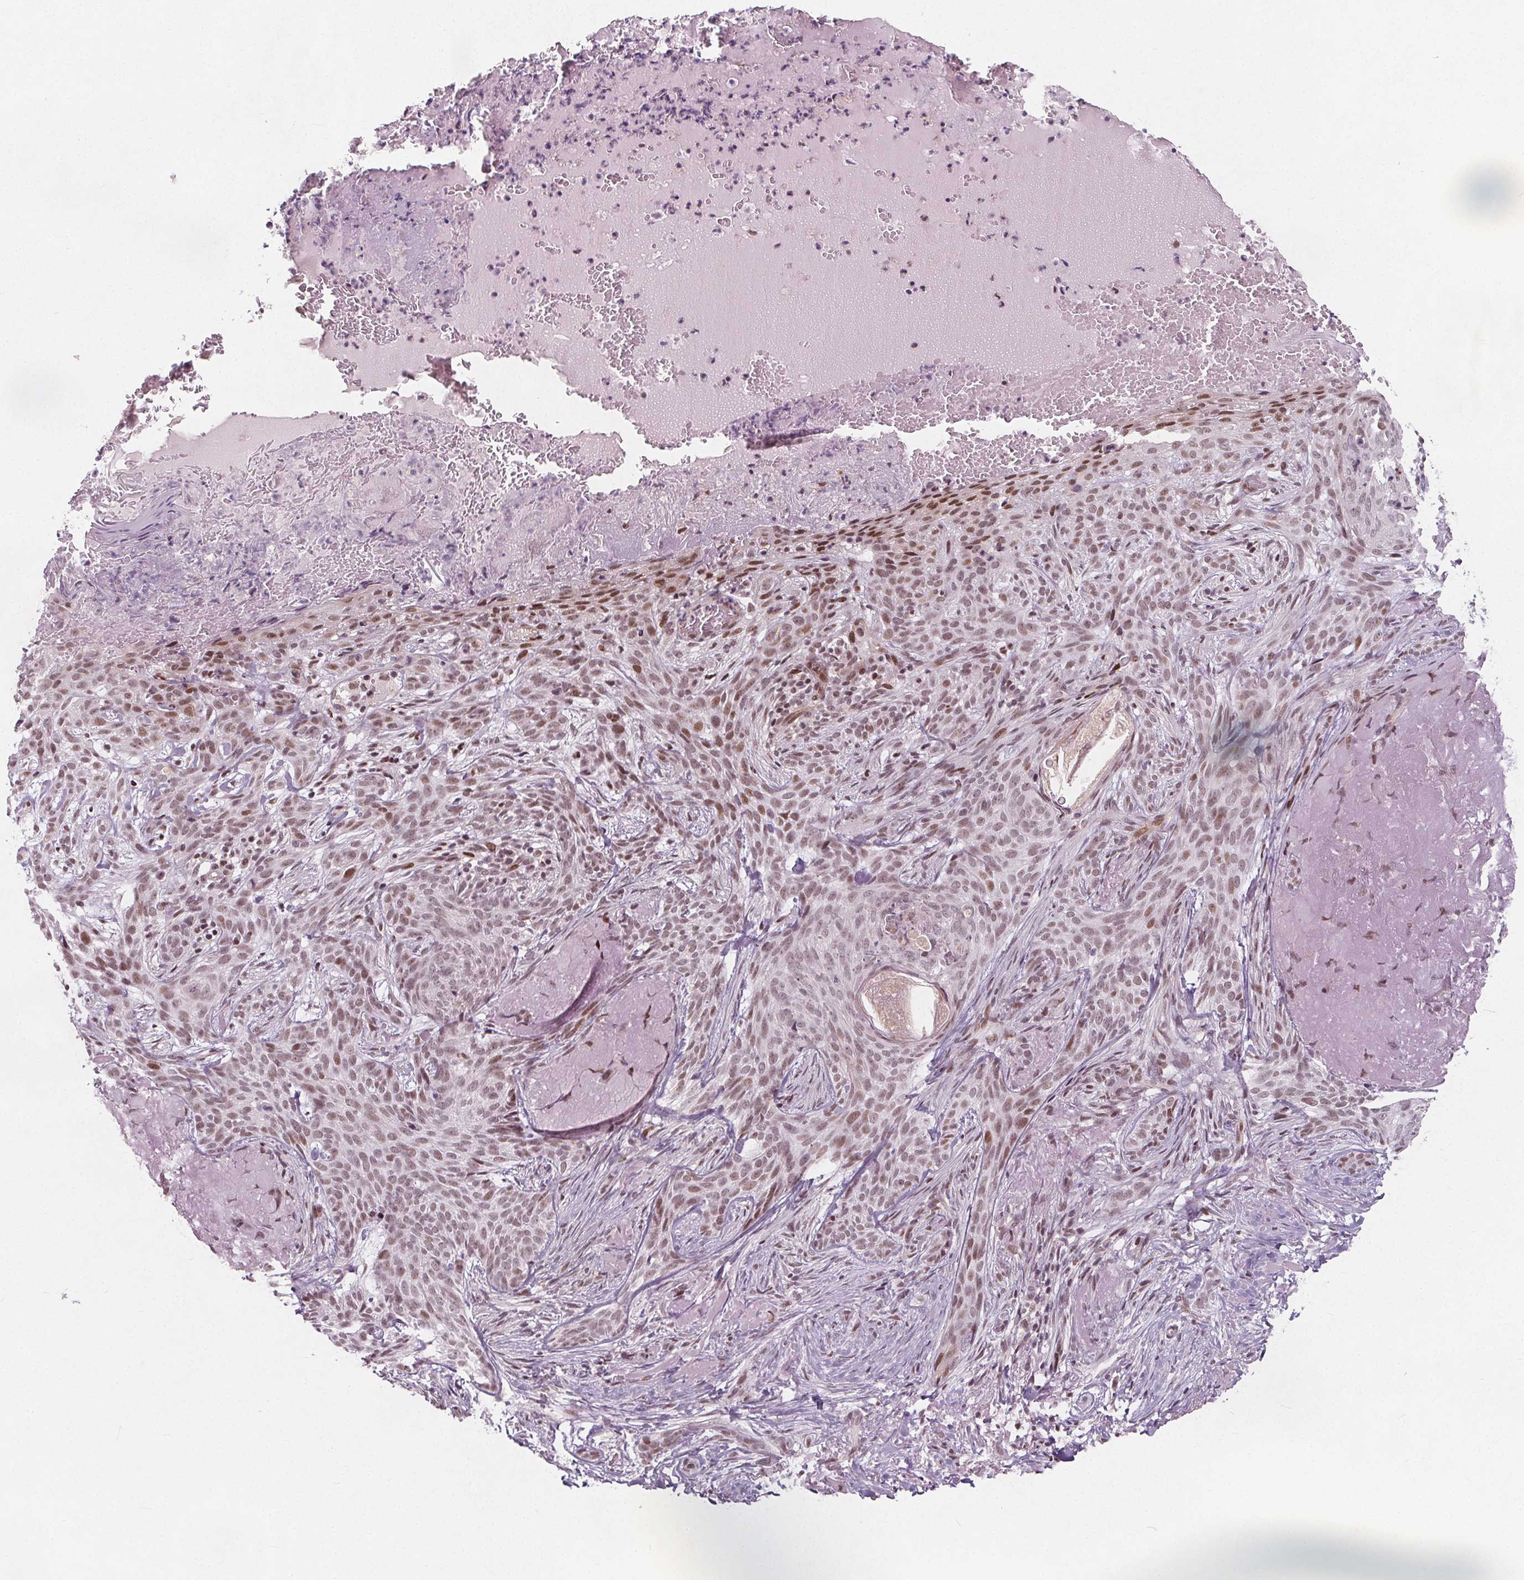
{"staining": {"intensity": "moderate", "quantity": "25%-75%", "location": "nuclear"}, "tissue": "skin cancer", "cell_type": "Tumor cells", "image_type": "cancer", "snomed": [{"axis": "morphology", "description": "Basal cell carcinoma"}, {"axis": "topography", "description": "Skin"}], "caption": "The photomicrograph reveals a brown stain indicating the presence of a protein in the nuclear of tumor cells in skin basal cell carcinoma. (IHC, brightfield microscopy, high magnification).", "gene": "TAF6L", "patient": {"sex": "male", "age": 84}}